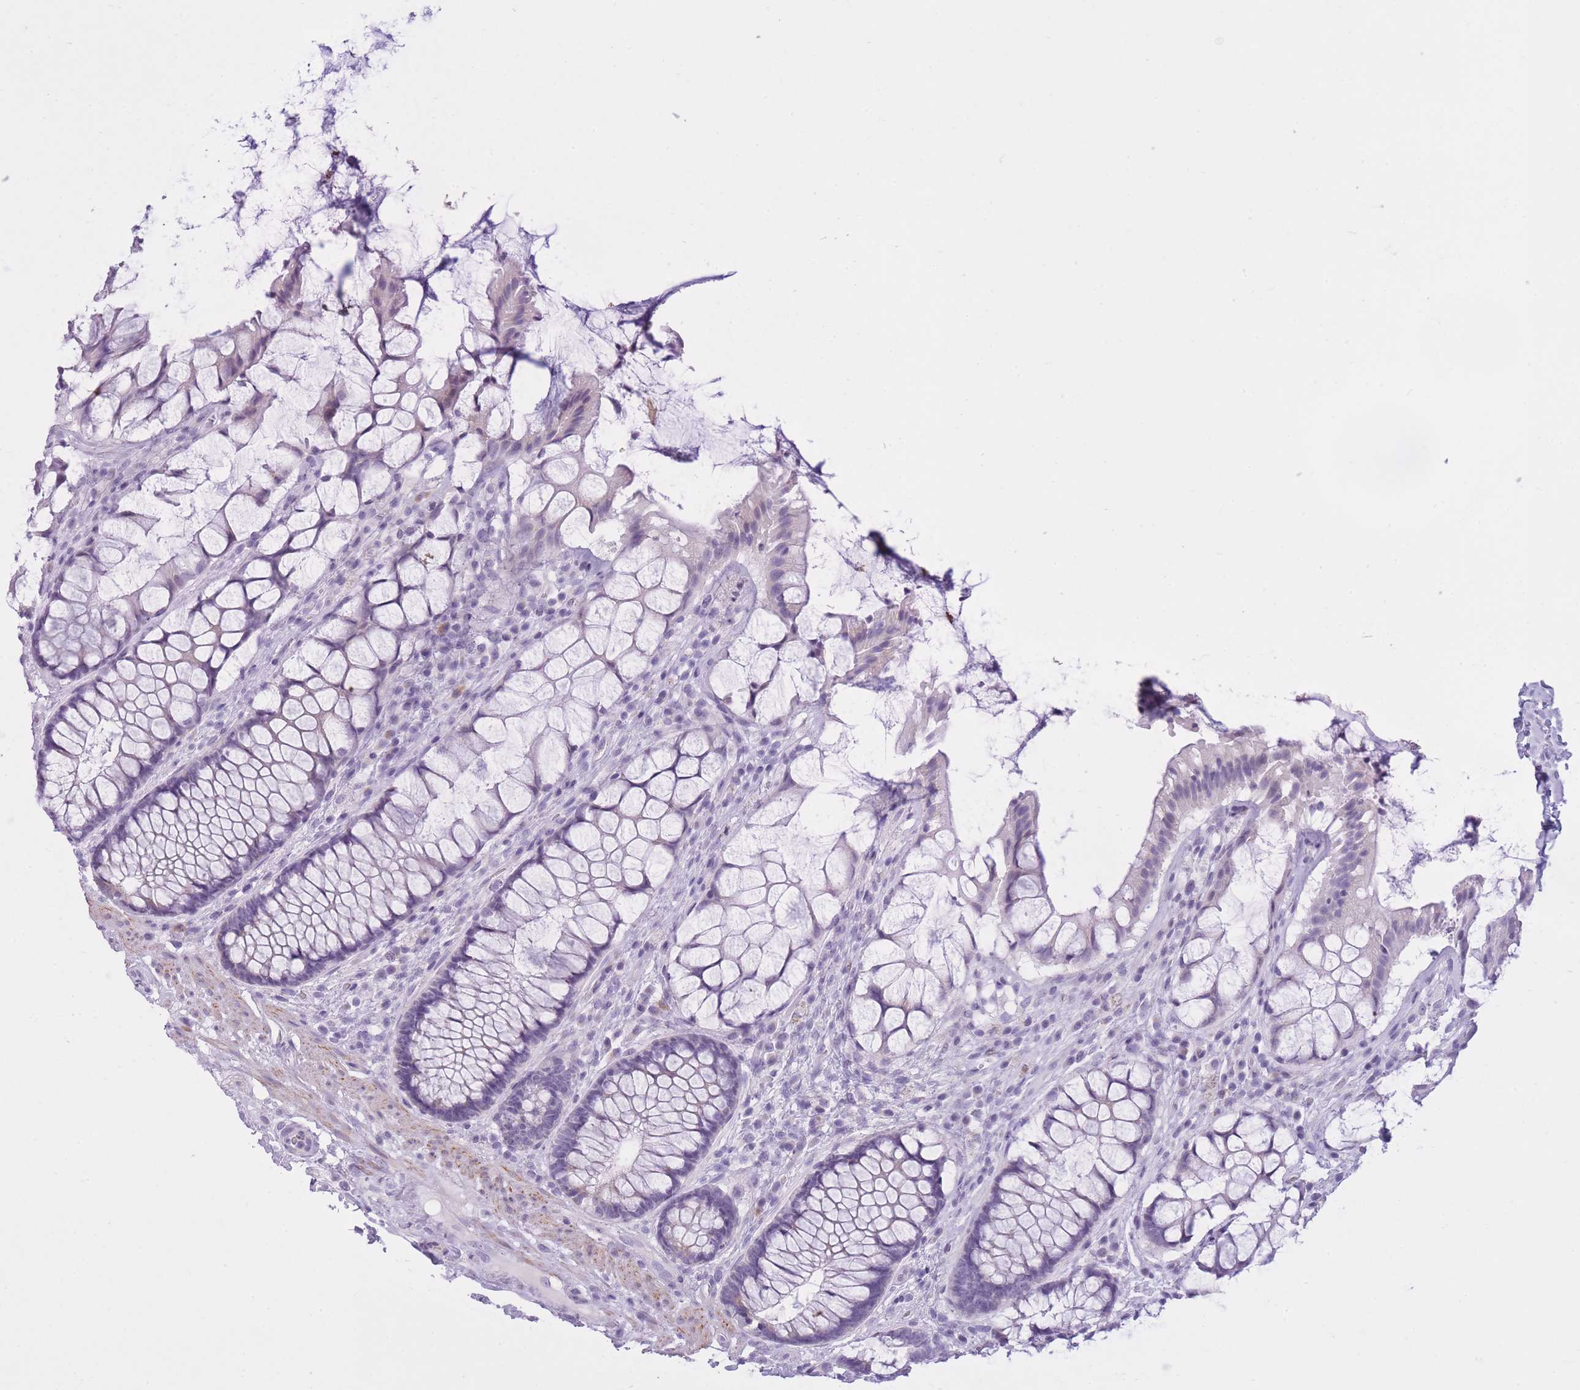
{"staining": {"intensity": "negative", "quantity": "none", "location": "none"}, "tissue": "rectum", "cell_type": "Glandular cells", "image_type": "normal", "snomed": [{"axis": "morphology", "description": "Normal tissue, NOS"}, {"axis": "topography", "description": "Rectum"}], "caption": "Immunohistochemistry (IHC) histopathology image of unremarkable rectum stained for a protein (brown), which displays no expression in glandular cells.", "gene": "GOLGA6A", "patient": {"sex": "female", "age": 58}}